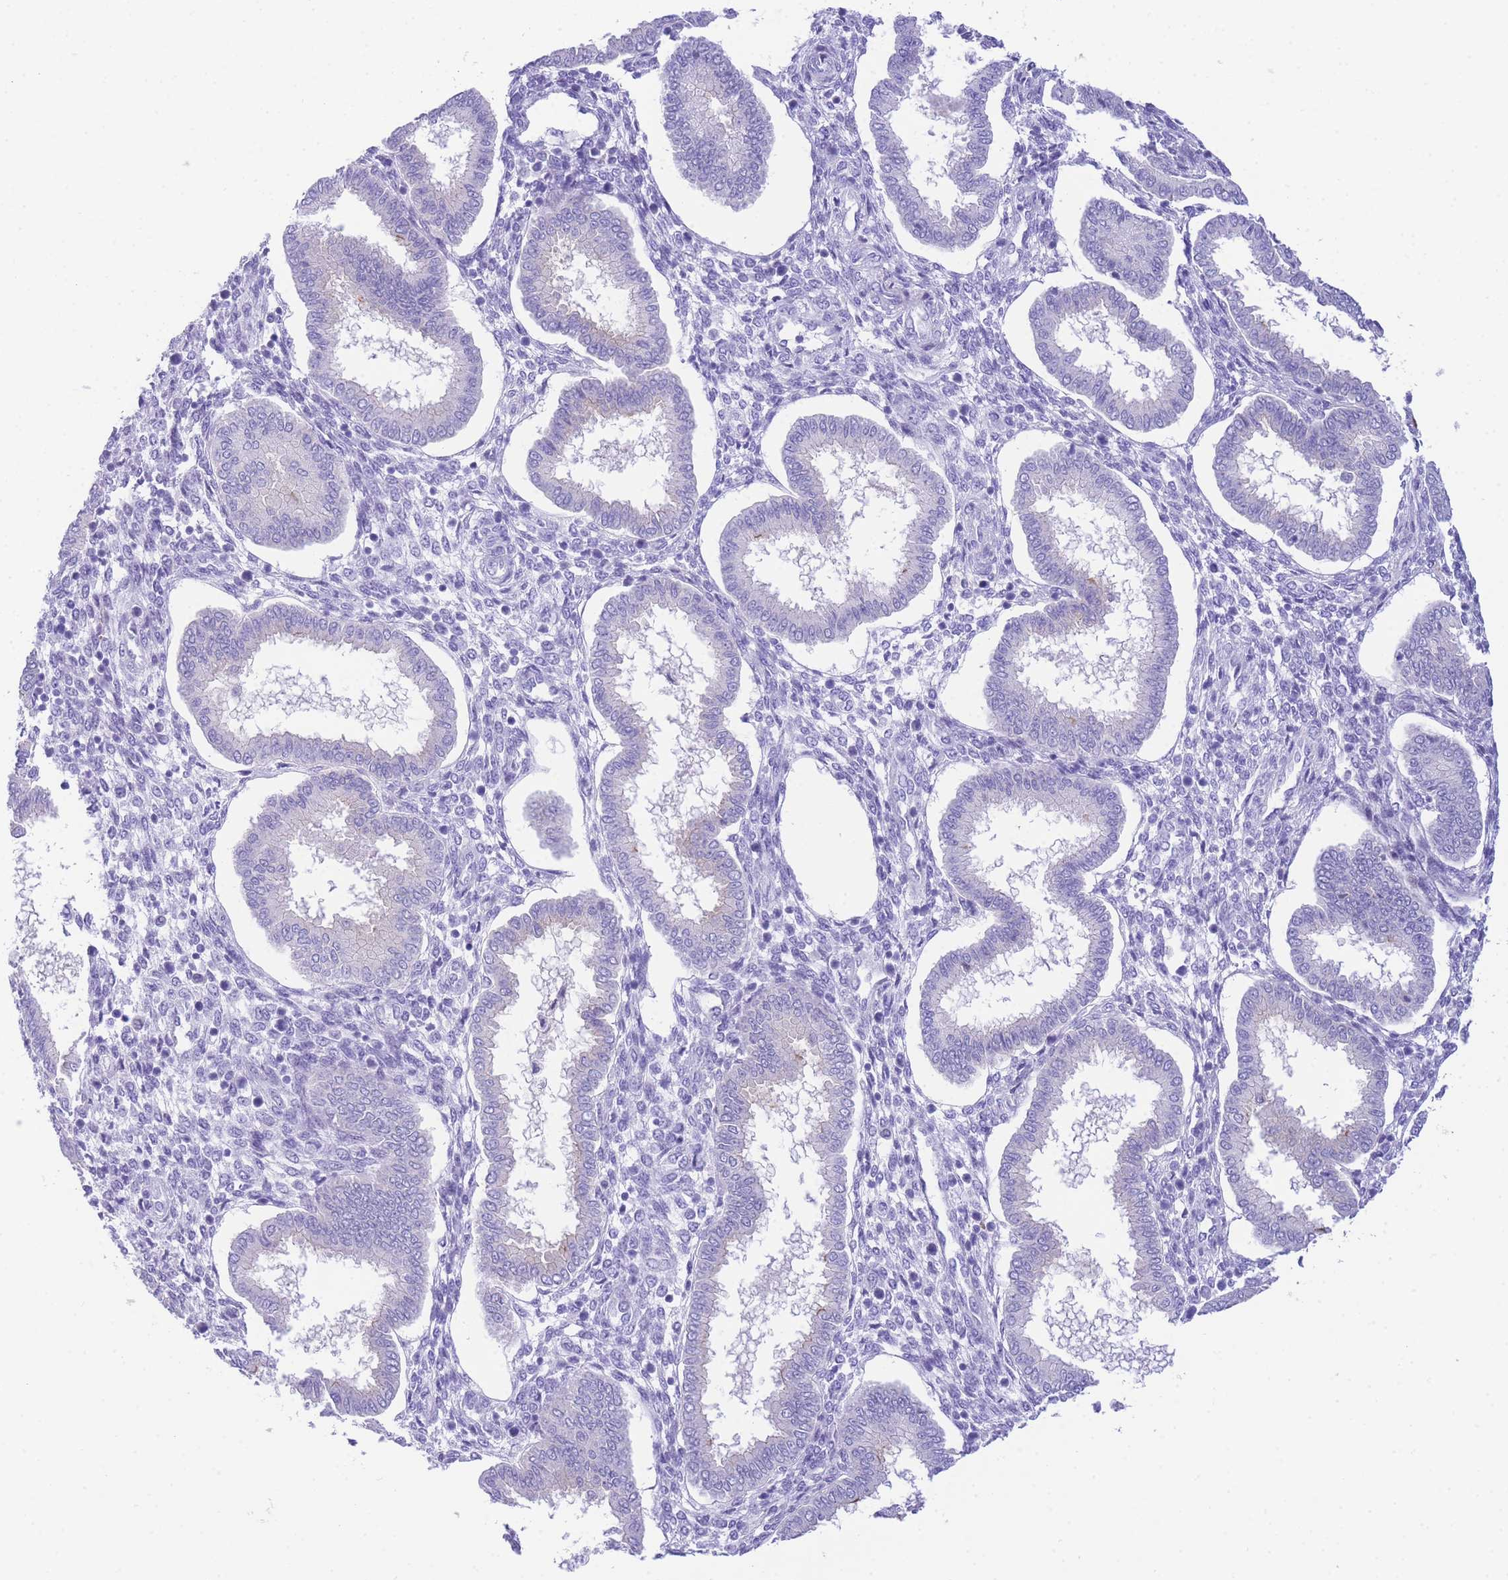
{"staining": {"intensity": "negative", "quantity": "none", "location": "none"}, "tissue": "endometrium", "cell_type": "Cells in endometrial stroma", "image_type": "normal", "snomed": [{"axis": "morphology", "description": "Normal tissue, NOS"}, {"axis": "topography", "description": "Endometrium"}], "caption": "A high-resolution photomicrograph shows immunohistochemistry staining of benign endometrium, which displays no significant positivity in cells in endometrial stroma. Nuclei are stained in blue.", "gene": "TIFAB", "patient": {"sex": "female", "age": 24}}